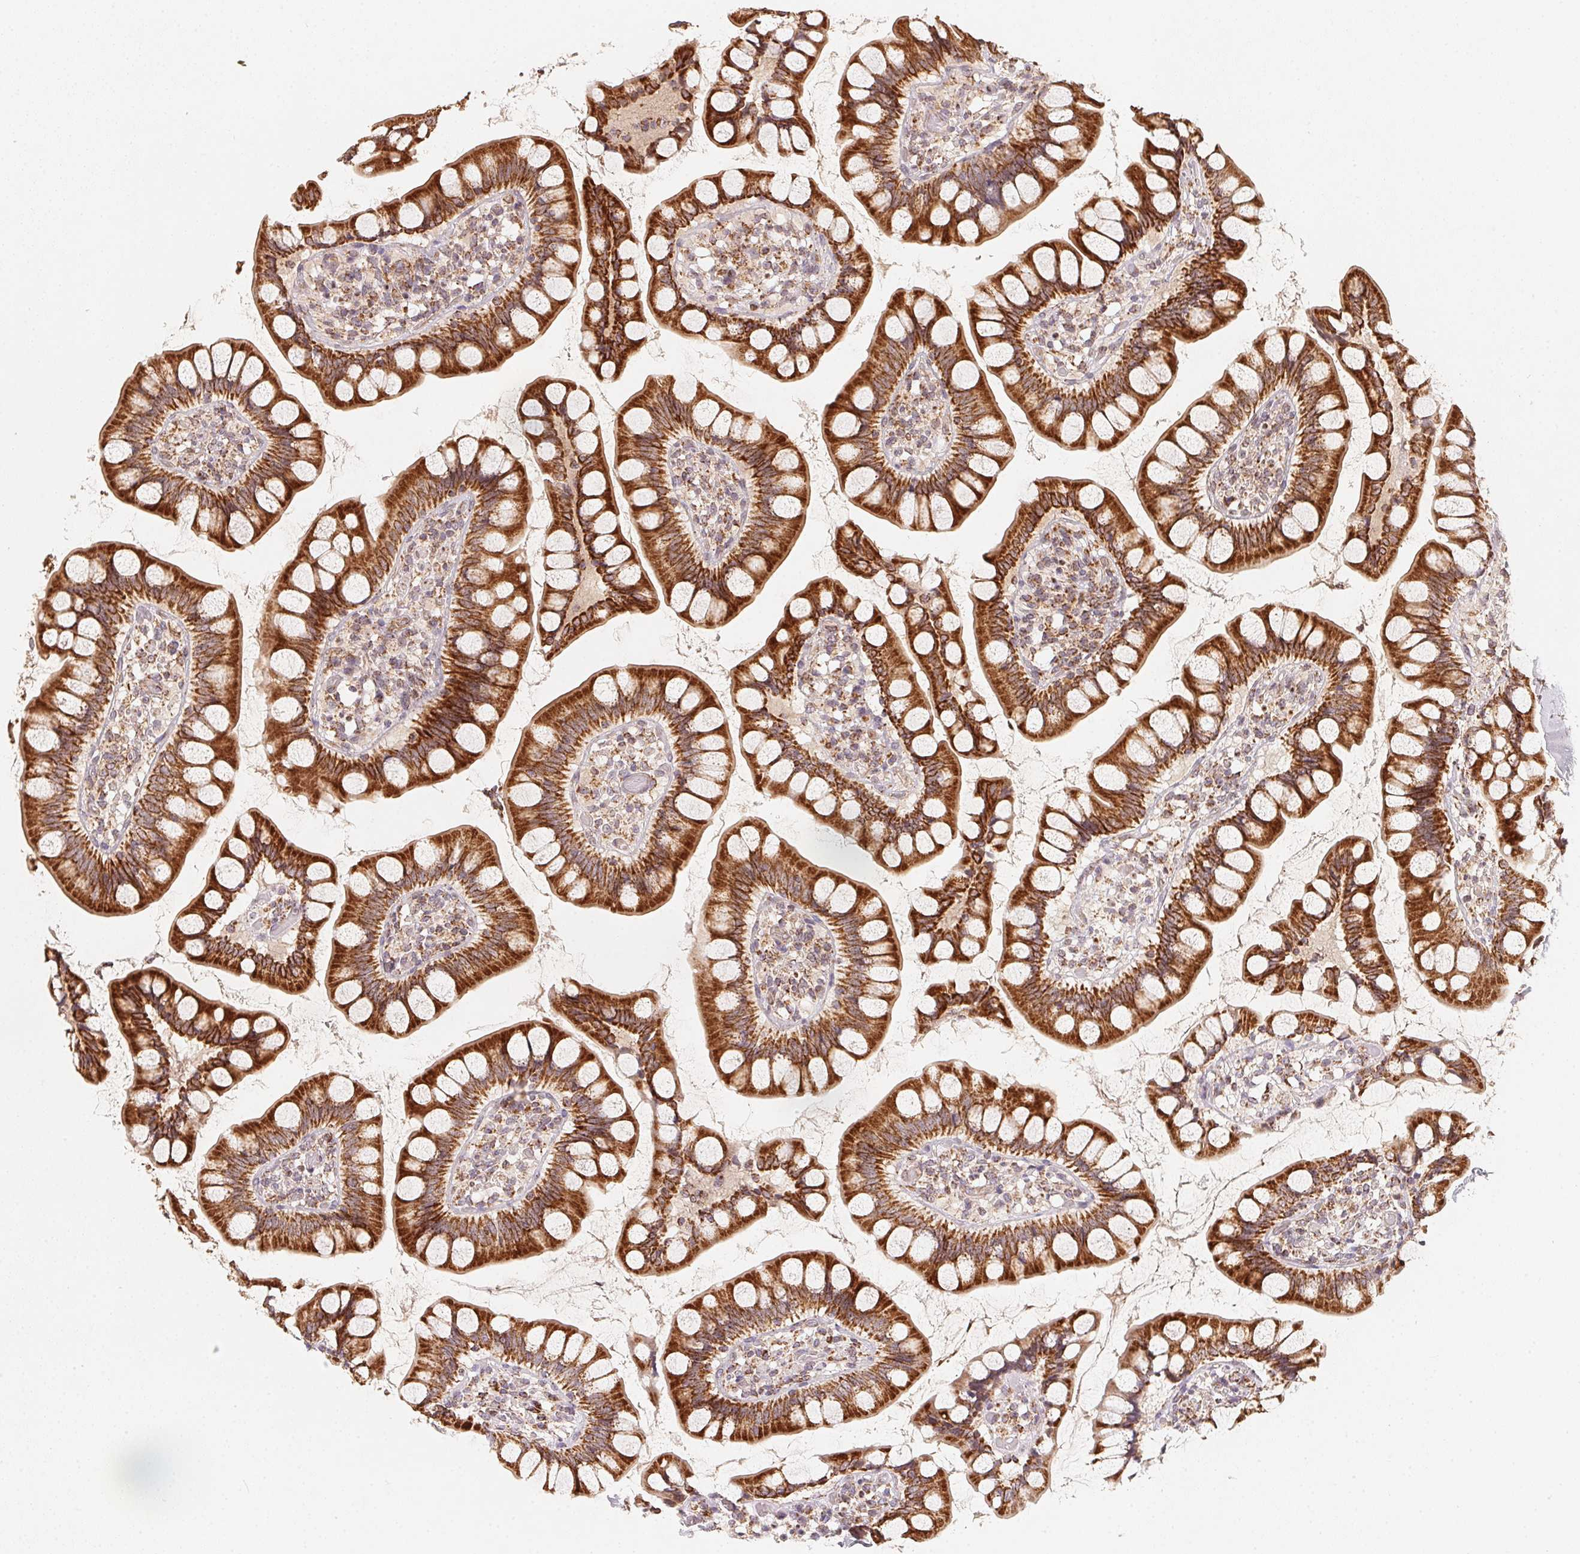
{"staining": {"intensity": "strong", "quantity": ">75%", "location": "cytoplasmic/membranous"}, "tissue": "small intestine", "cell_type": "Glandular cells", "image_type": "normal", "snomed": [{"axis": "morphology", "description": "Normal tissue, NOS"}, {"axis": "topography", "description": "Small intestine"}], "caption": "Immunohistochemical staining of unremarkable small intestine exhibits high levels of strong cytoplasmic/membranous staining in about >75% of glandular cells.", "gene": "NDUFS6", "patient": {"sex": "male", "age": 70}}